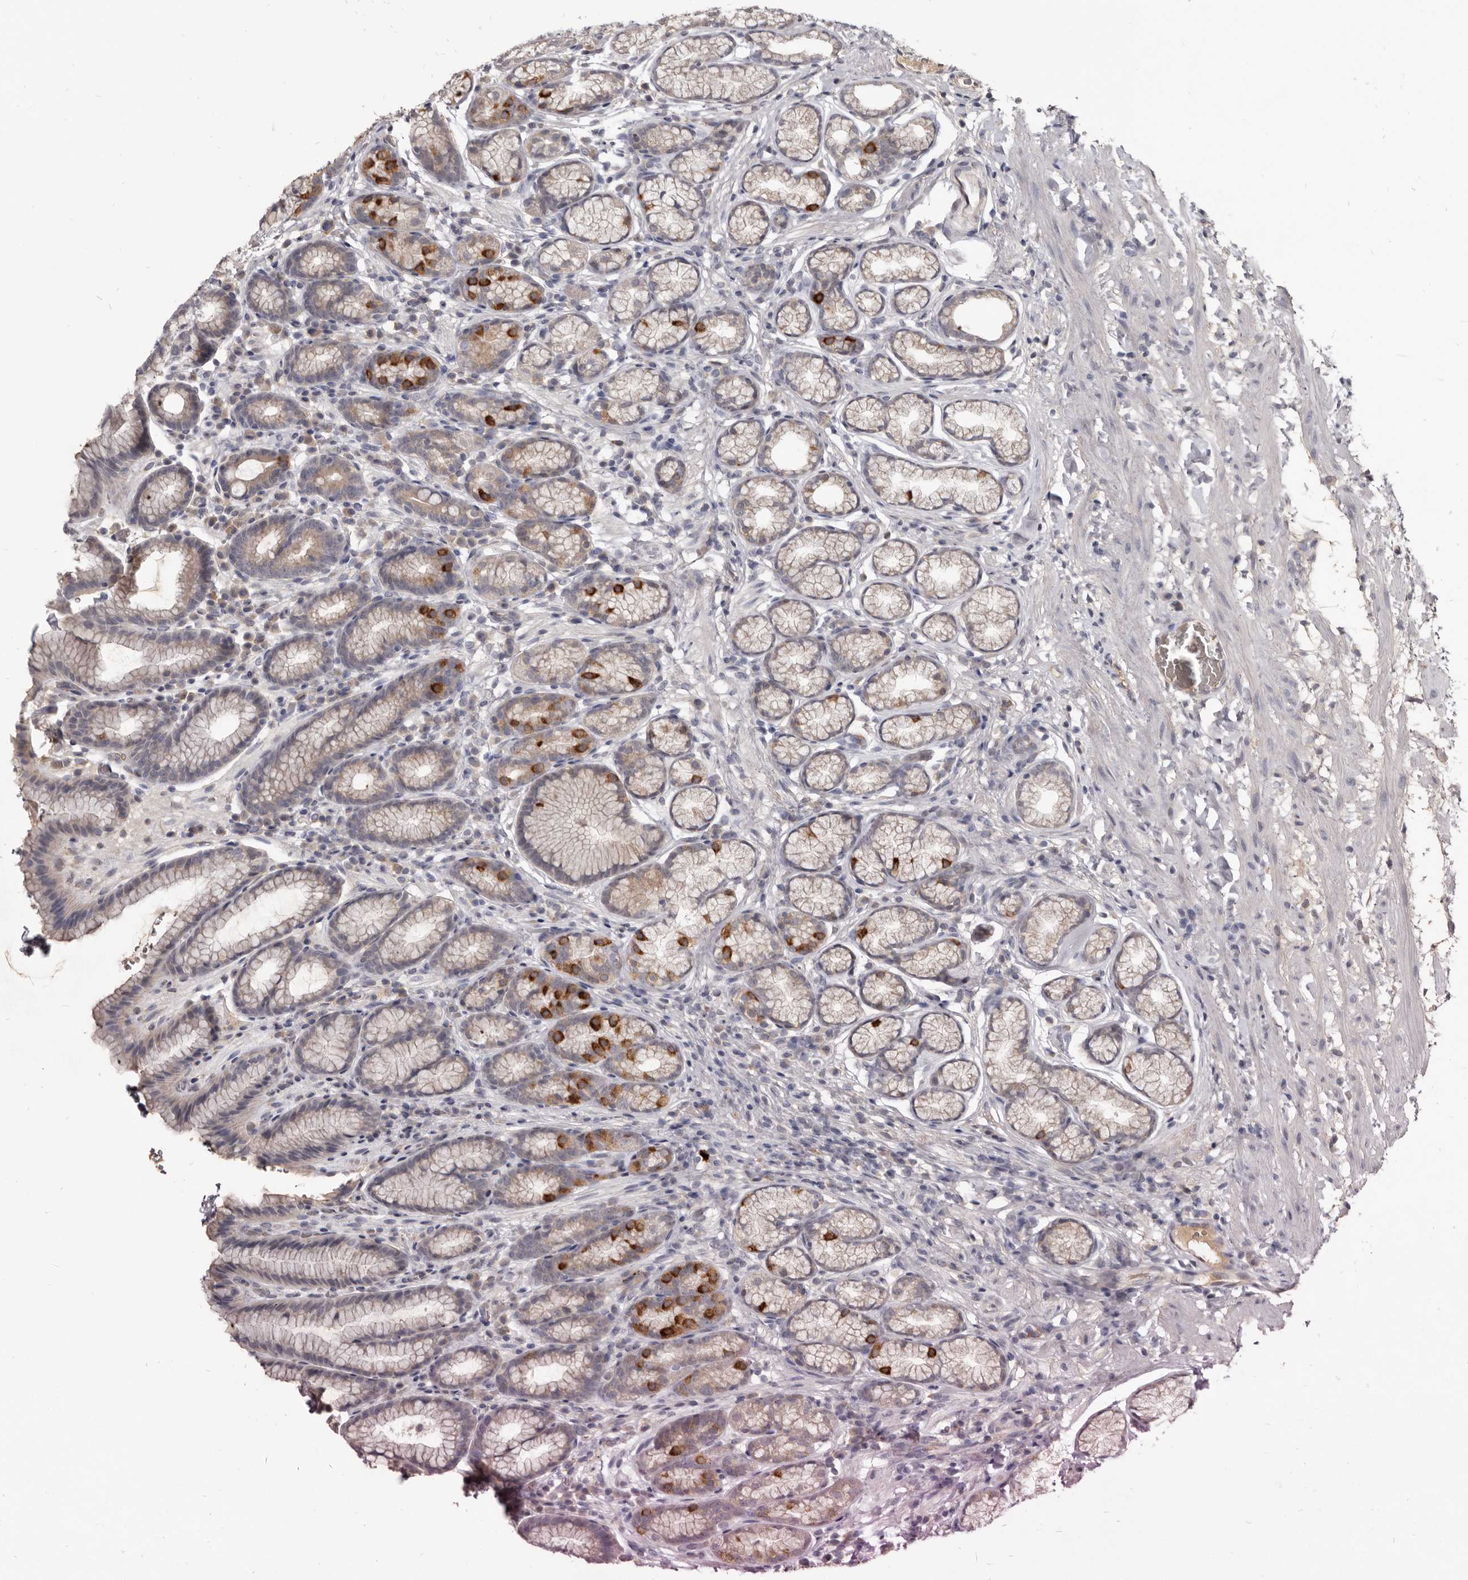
{"staining": {"intensity": "moderate", "quantity": "<25%", "location": "cytoplasmic/membranous"}, "tissue": "stomach", "cell_type": "Glandular cells", "image_type": "normal", "snomed": [{"axis": "morphology", "description": "Normal tissue, NOS"}, {"axis": "topography", "description": "Stomach"}], "caption": "Immunohistochemistry (IHC) (DAB (3,3'-diaminobenzidine)) staining of normal human stomach shows moderate cytoplasmic/membranous protein staining in approximately <25% of glandular cells.", "gene": "NENF", "patient": {"sex": "male", "age": 42}}